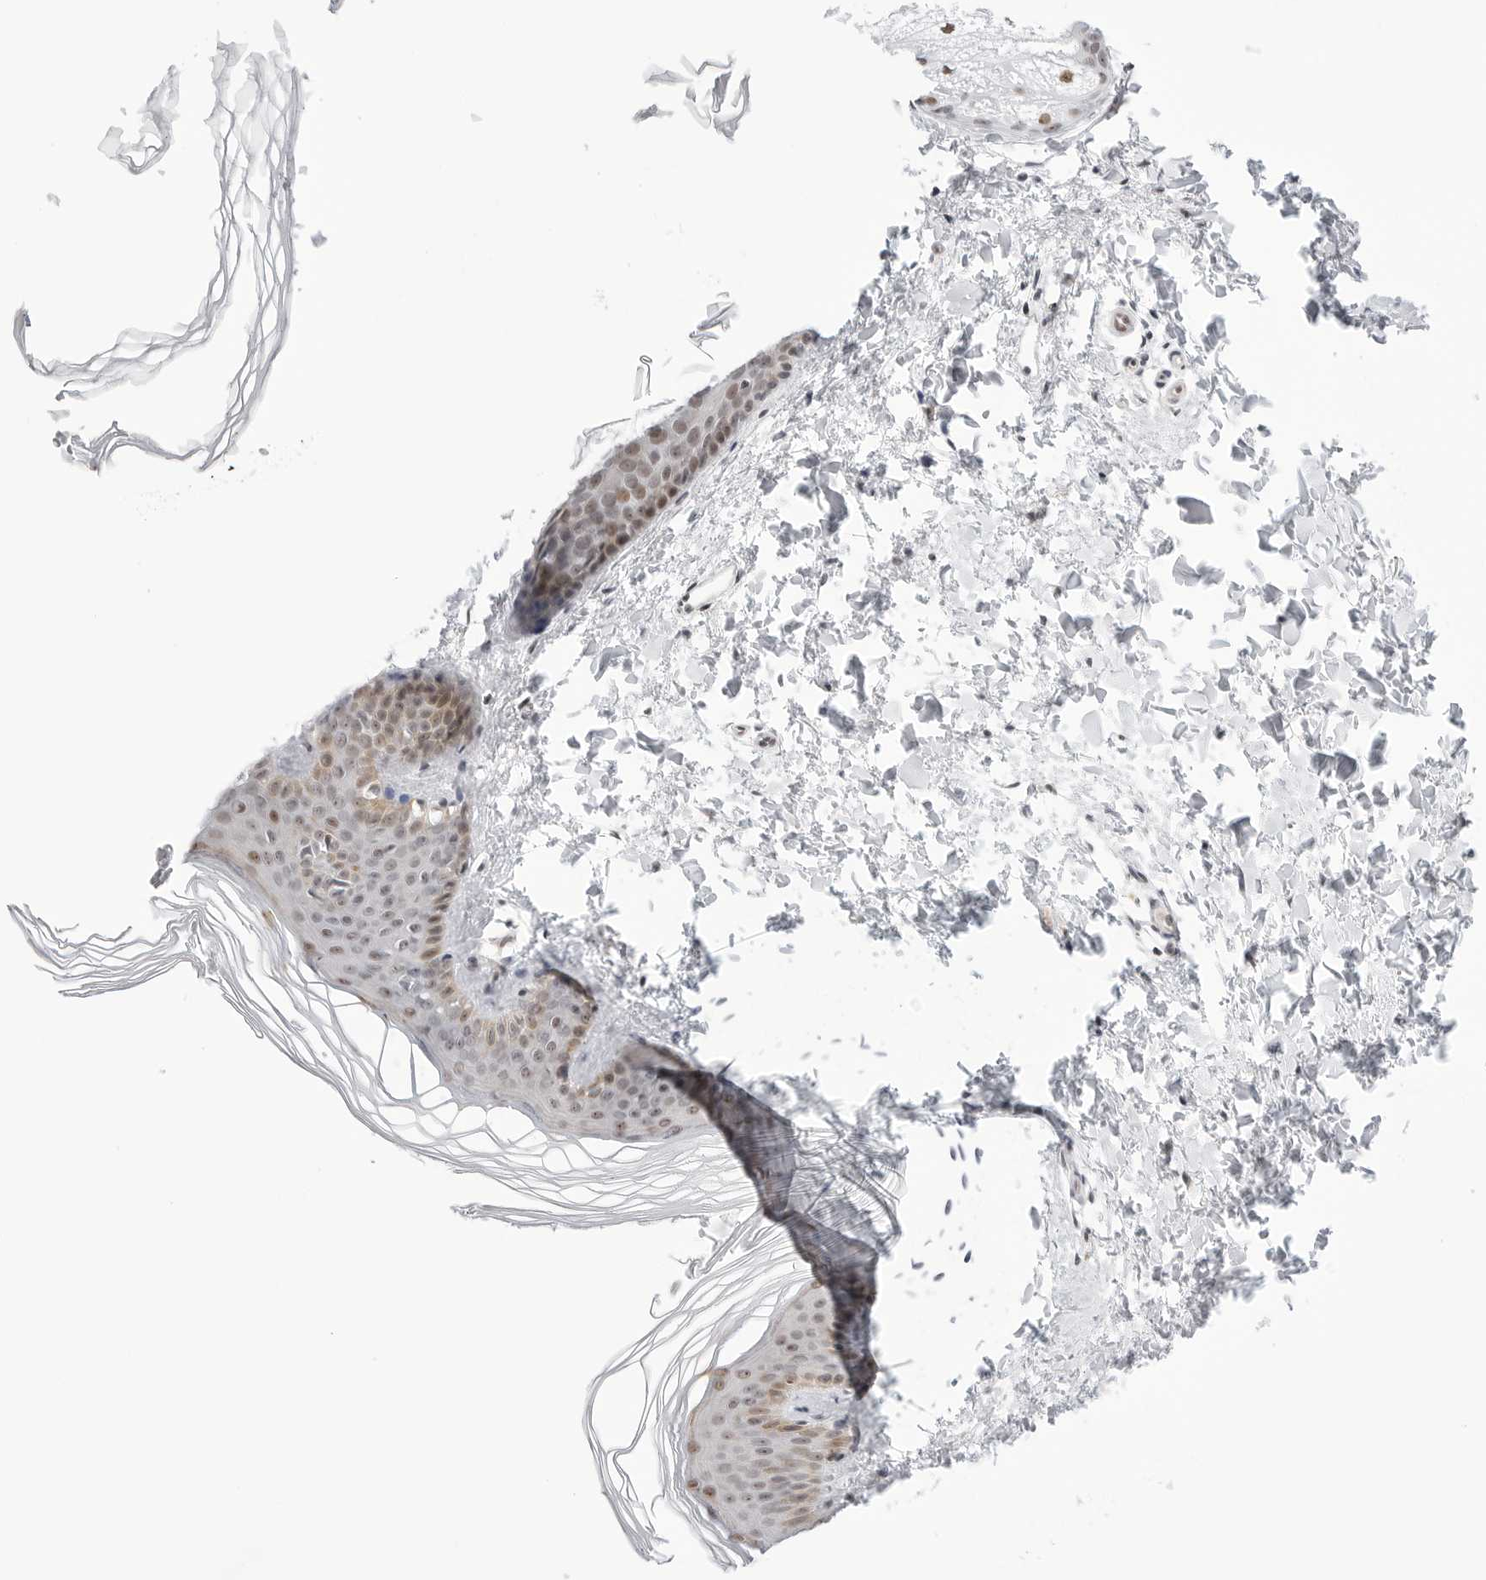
{"staining": {"intensity": "negative", "quantity": "none", "location": "none"}, "tissue": "skin", "cell_type": "Fibroblasts", "image_type": "normal", "snomed": [{"axis": "morphology", "description": "Normal tissue, NOS"}, {"axis": "topography", "description": "Skin"}], "caption": "This is an immunohistochemistry micrograph of unremarkable skin. There is no expression in fibroblasts.", "gene": "C1orf162", "patient": {"sex": "female", "age": 27}}